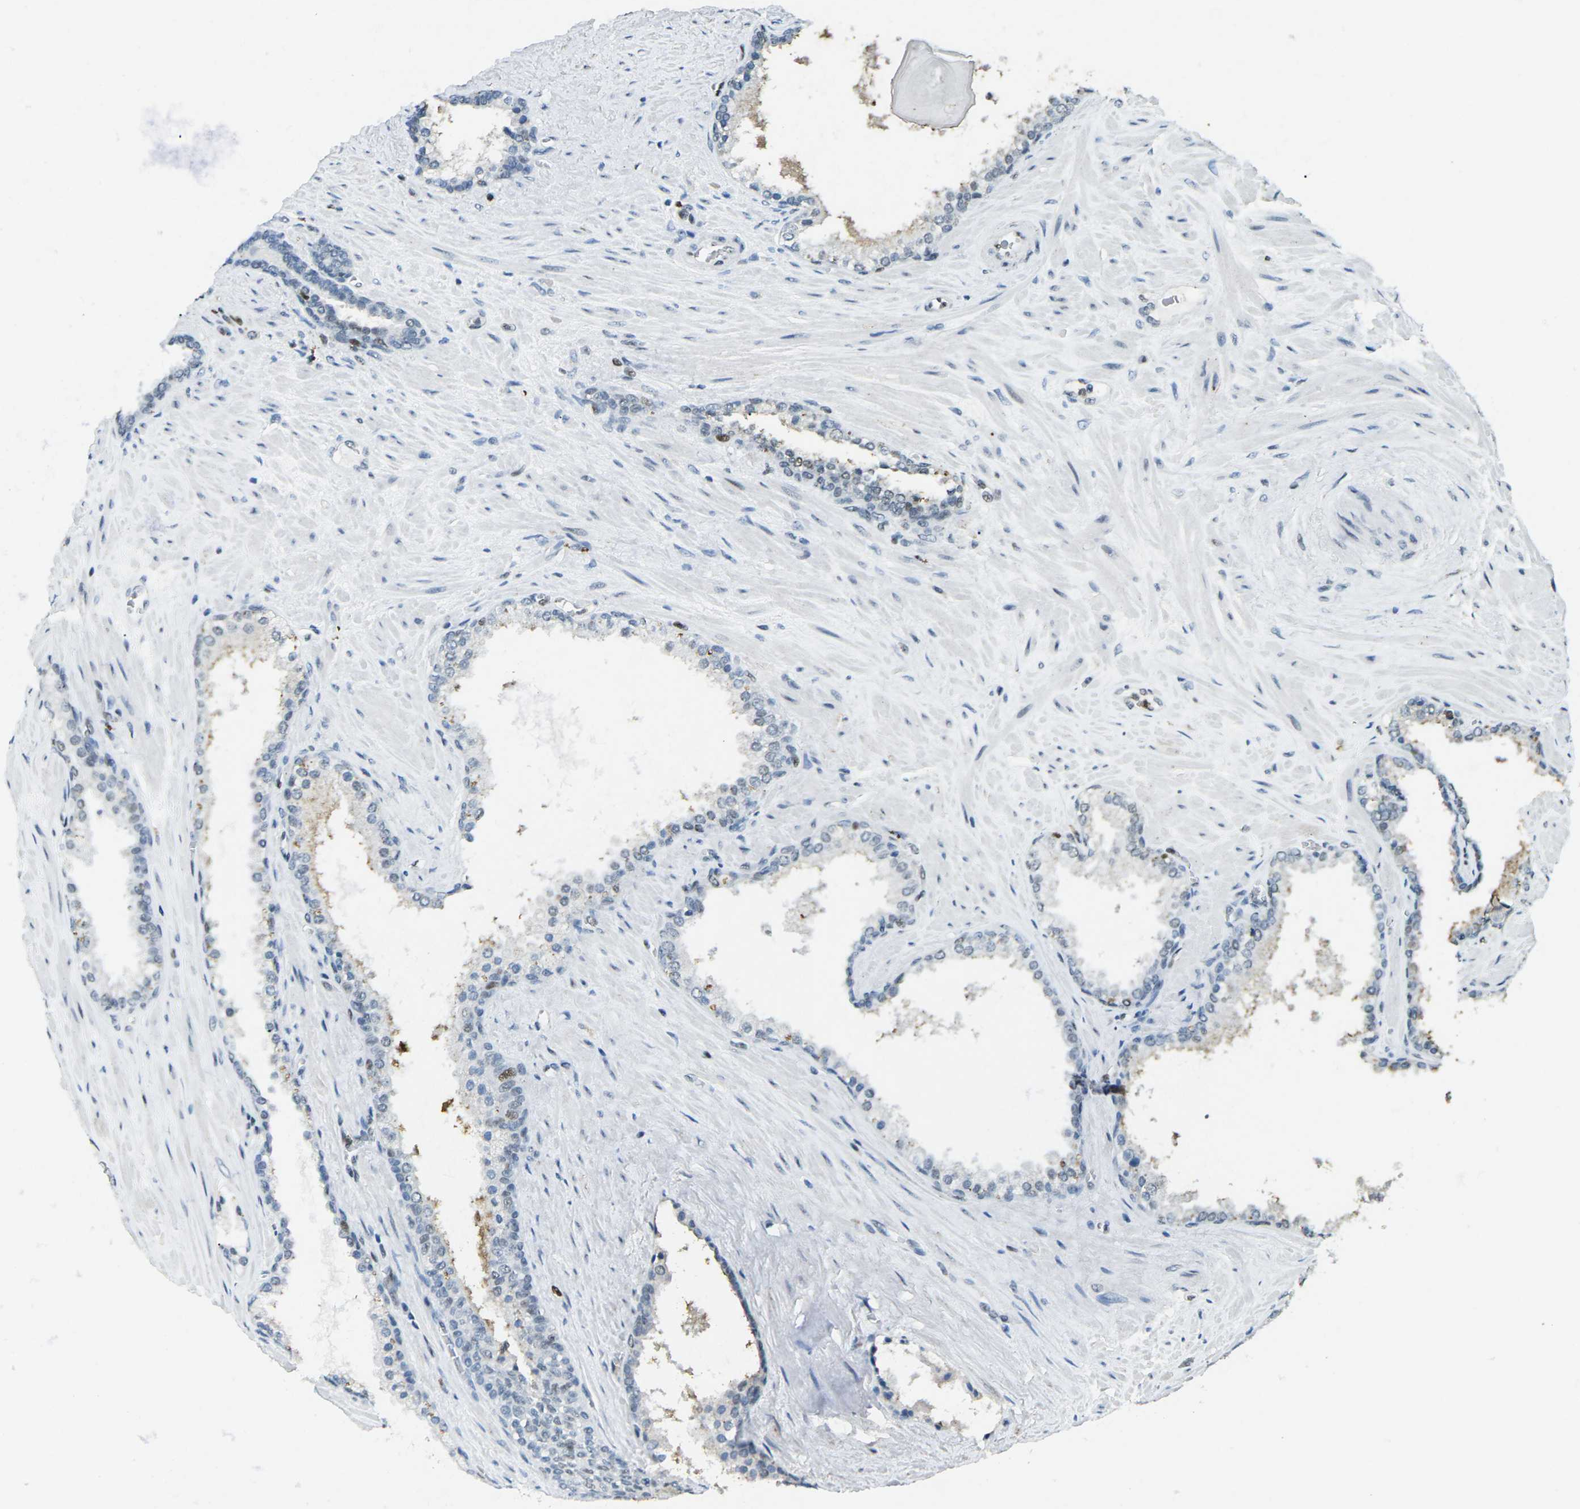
{"staining": {"intensity": "strong", "quantity": "<25%", "location": "nuclear"}, "tissue": "prostate cancer", "cell_type": "Tumor cells", "image_type": "cancer", "snomed": [{"axis": "morphology", "description": "Adenocarcinoma, Low grade"}, {"axis": "topography", "description": "Prostate"}], "caption": "Brown immunohistochemical staining in prostate cancer (adenocarcinoma (low-grade)) shows strong nuclear positivity in approximately <25% of tumor cells.", "gene": "RB1", "patient": {"sex": "male", "age": 63}}